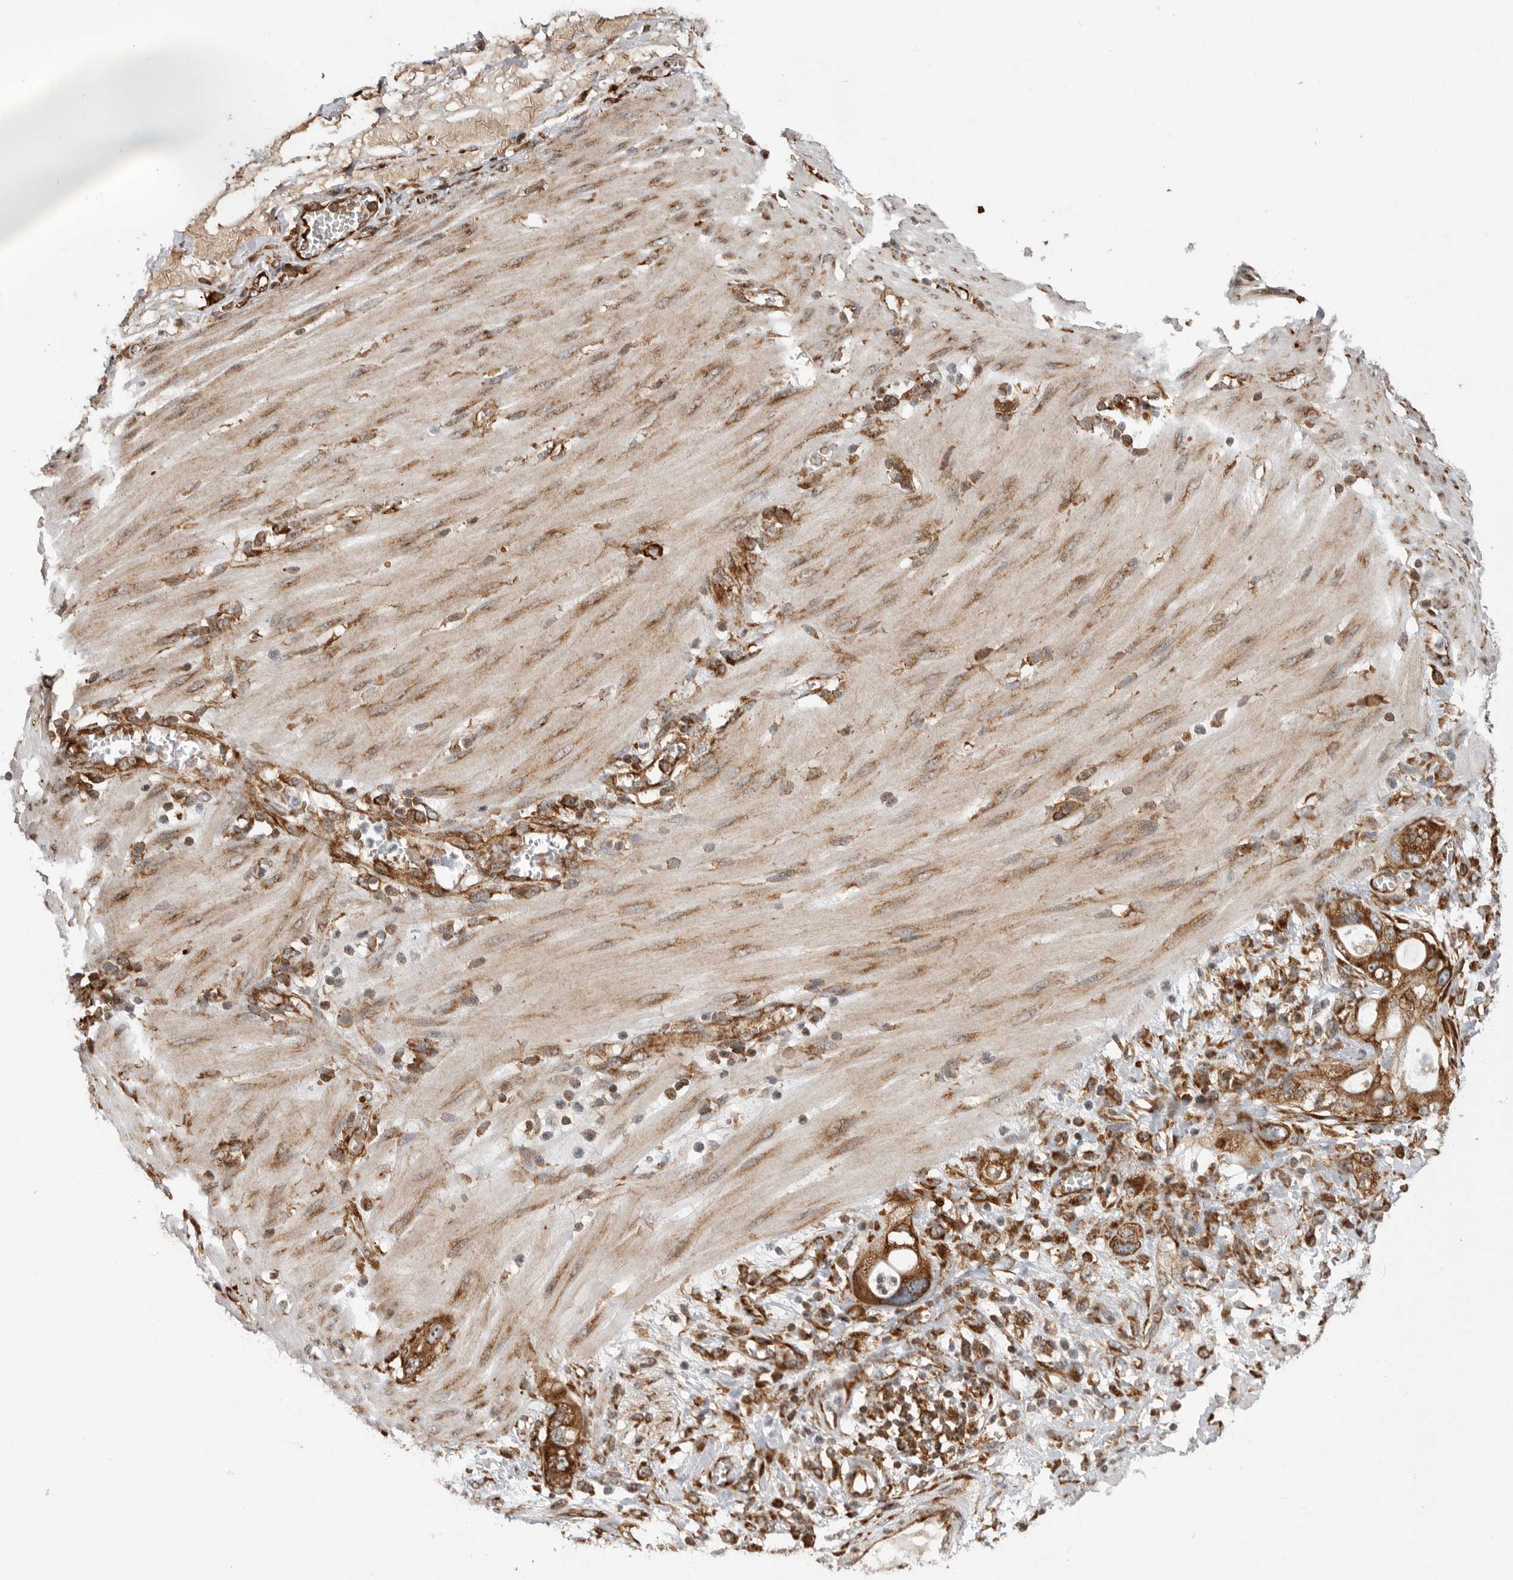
{"staining": {"intensity": "moderate", "quantity": ">75%", "location": "cytoplasmic/membranous"}, "tissue": "stomach cancer", "cell_type": "Tumor cells", "image_type": "cancer", "snomed": [{"axis": "morphology", "description": "Adenocarcinoma, NOS"}, {"axis": "topography", "description": "Stomach"}, {"axis": "topography", "description": "Stomach, lower"}], "caption": "The histopathology image reveals staining of adenocarcinoma (stomach), revealing moderate cytoplasmic/membranous protein expression (brown color) within tumor cells.", "gene": "FZD3", "patient": {"sex": "female", "age": 48}}